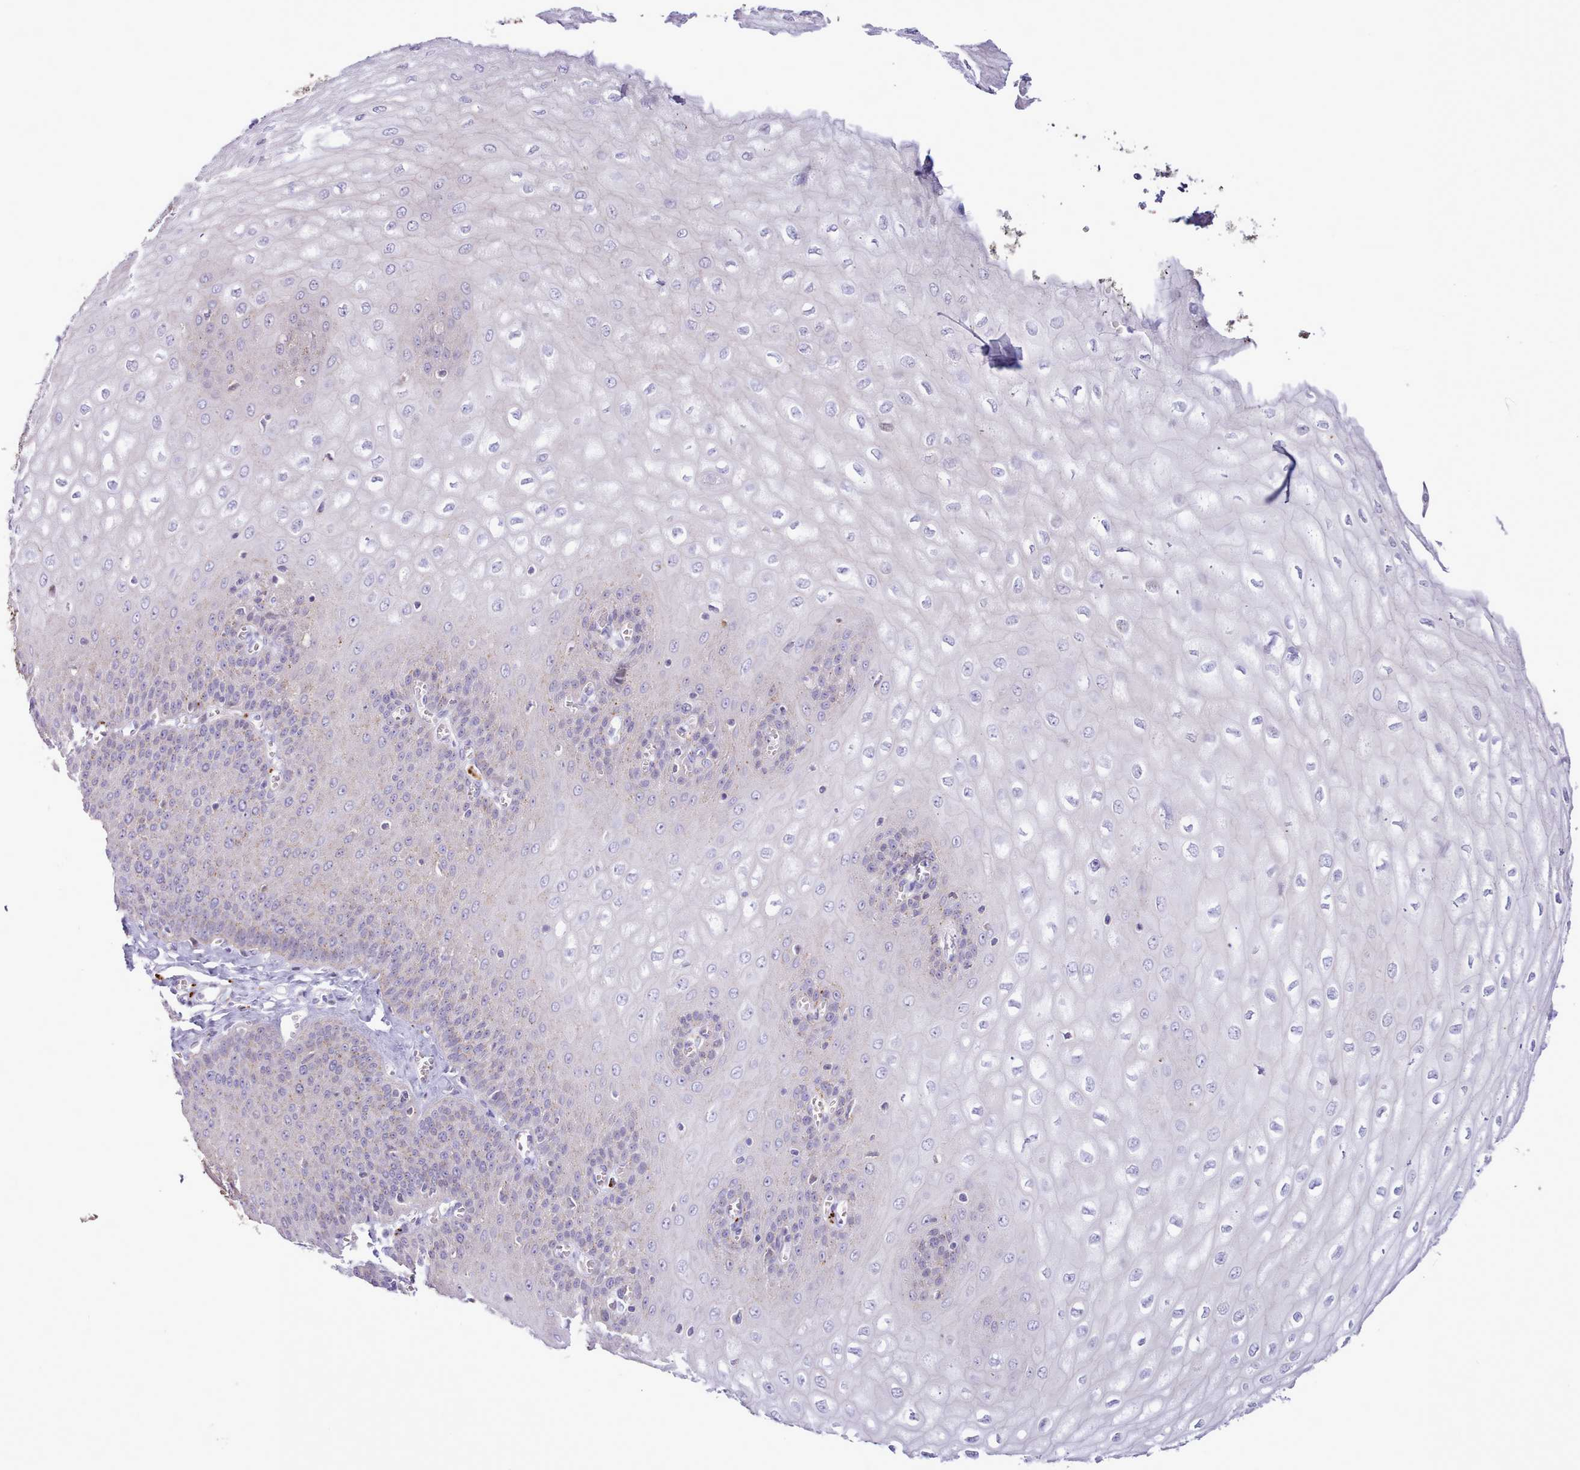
{"staining": {"intensity": "weak", "quantity": "25%-75%", "location": "cytoplasmic/membranous"}, "tissue": "esophagus", "cell_type": "Squamous epithelial cells", "image_type": "normal", "snomed": [{"axis": "morphology", "description": "Normal tissue, NOS"}, {"axis": "topography", "description": "Esophagus"}], "caption": "Immunohistochemical staining of normal esophagus reveals 25%-75% levels of weak cytoplasmic/membranous protein expression in approximately 25%-75% of squamous epithelial cells.", "gene": "SRD5A1", "patient": {"sex": "male", "age": 60}}